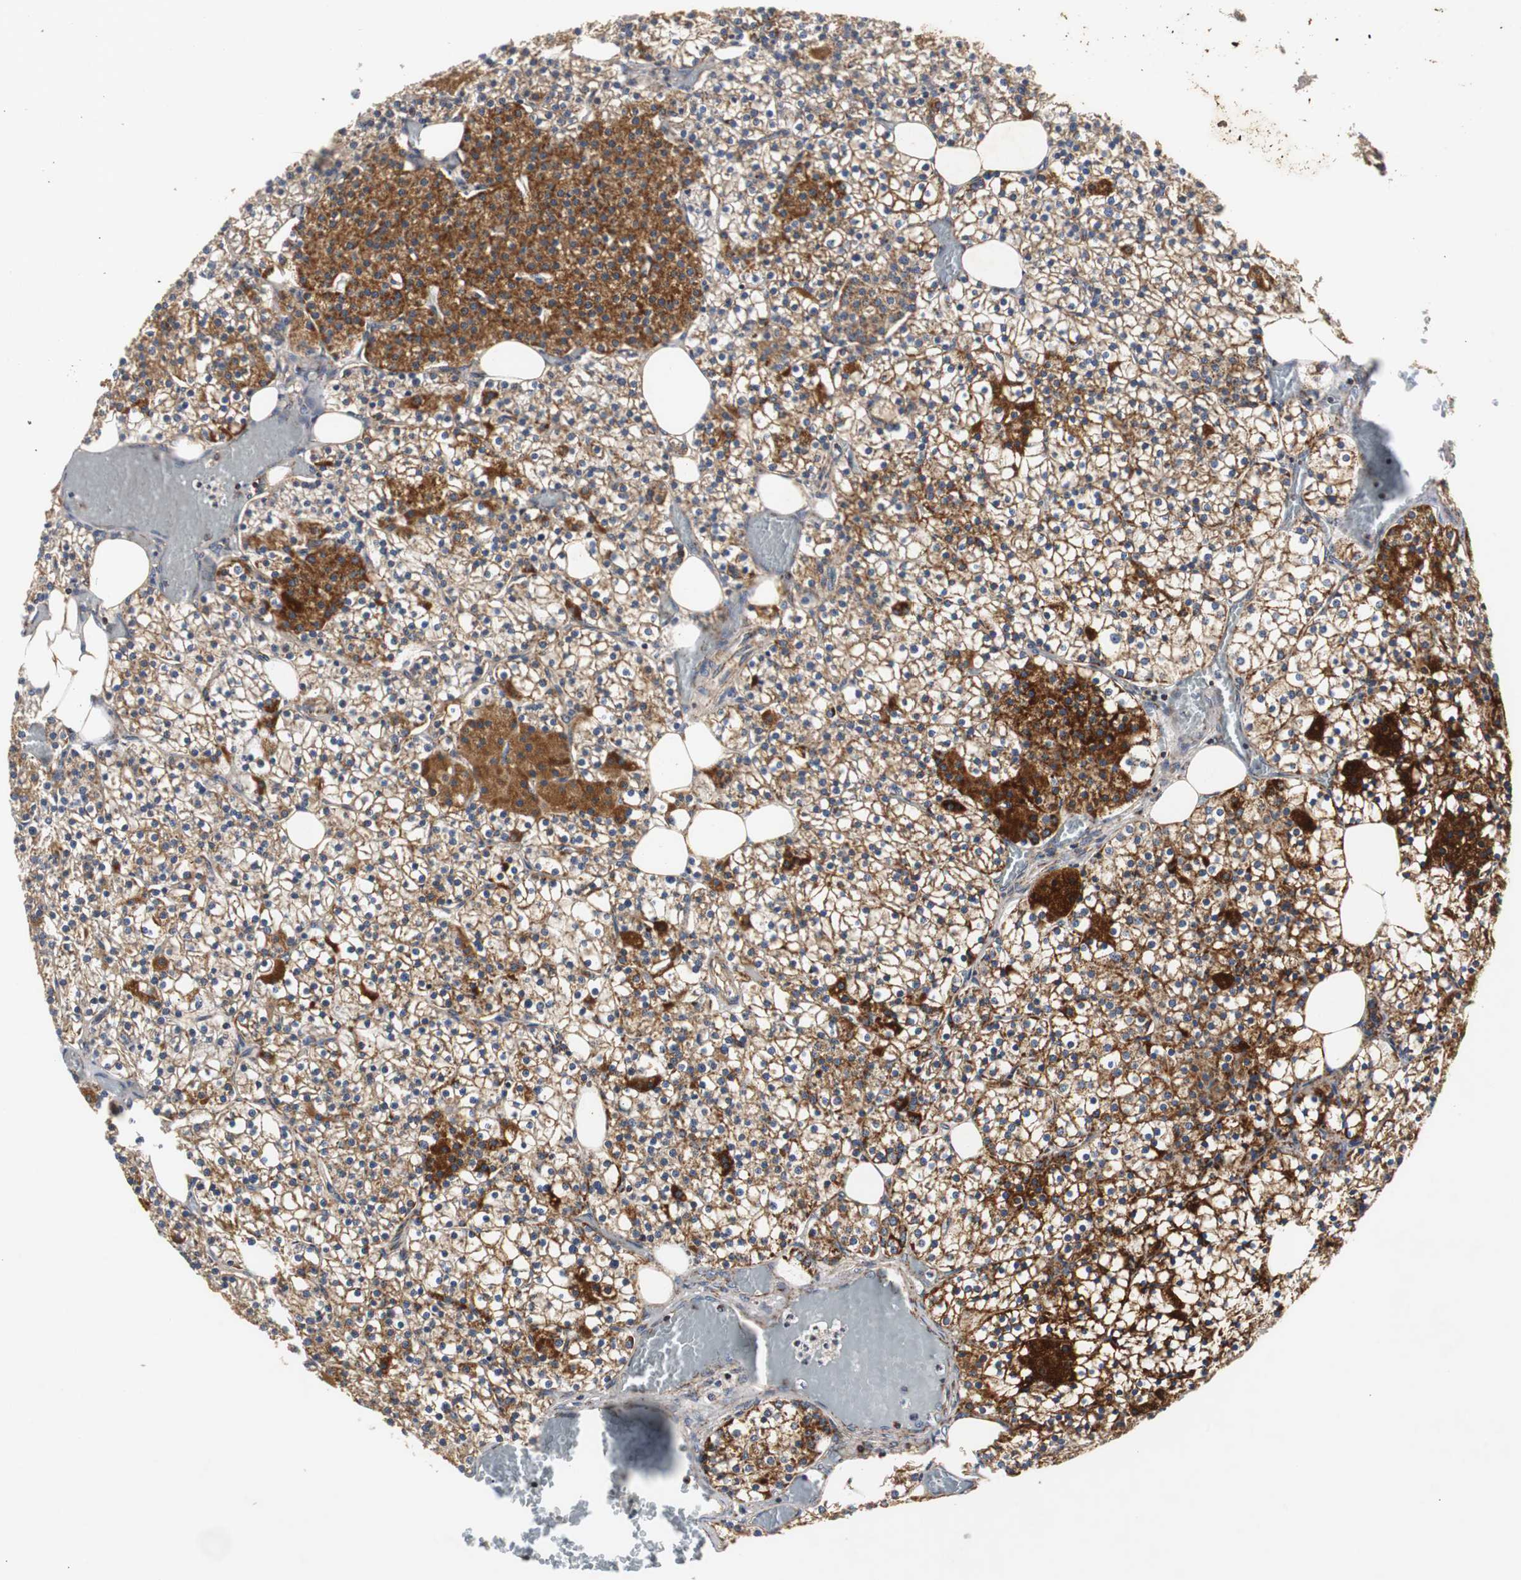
{"staining": {"intensity": "moderate", "quantity": ">75%", "location": "cytoplasmic/membranous"}, "tissue": "parathyroid gland", "cell_type": "Glandular cells", "image_type": "normal", "snomed": [{"axis": "morphology", "description": "Normal tissue, NOS"}, {"axis": "topography", "description": "Parathyroid gland"}], "caption": "Protein expression by immunohistochemistry displays moderate cytoplasmic/membranous expression in approximately >75% of glandular cells in unremarkable parathyroid gland. (DAB (3,3'-diaminobenzidine) IHC with brightfield microscopy, high magnification).", "gene": "HSD17B10", "patient": {"sex": "female", "age": 63}}